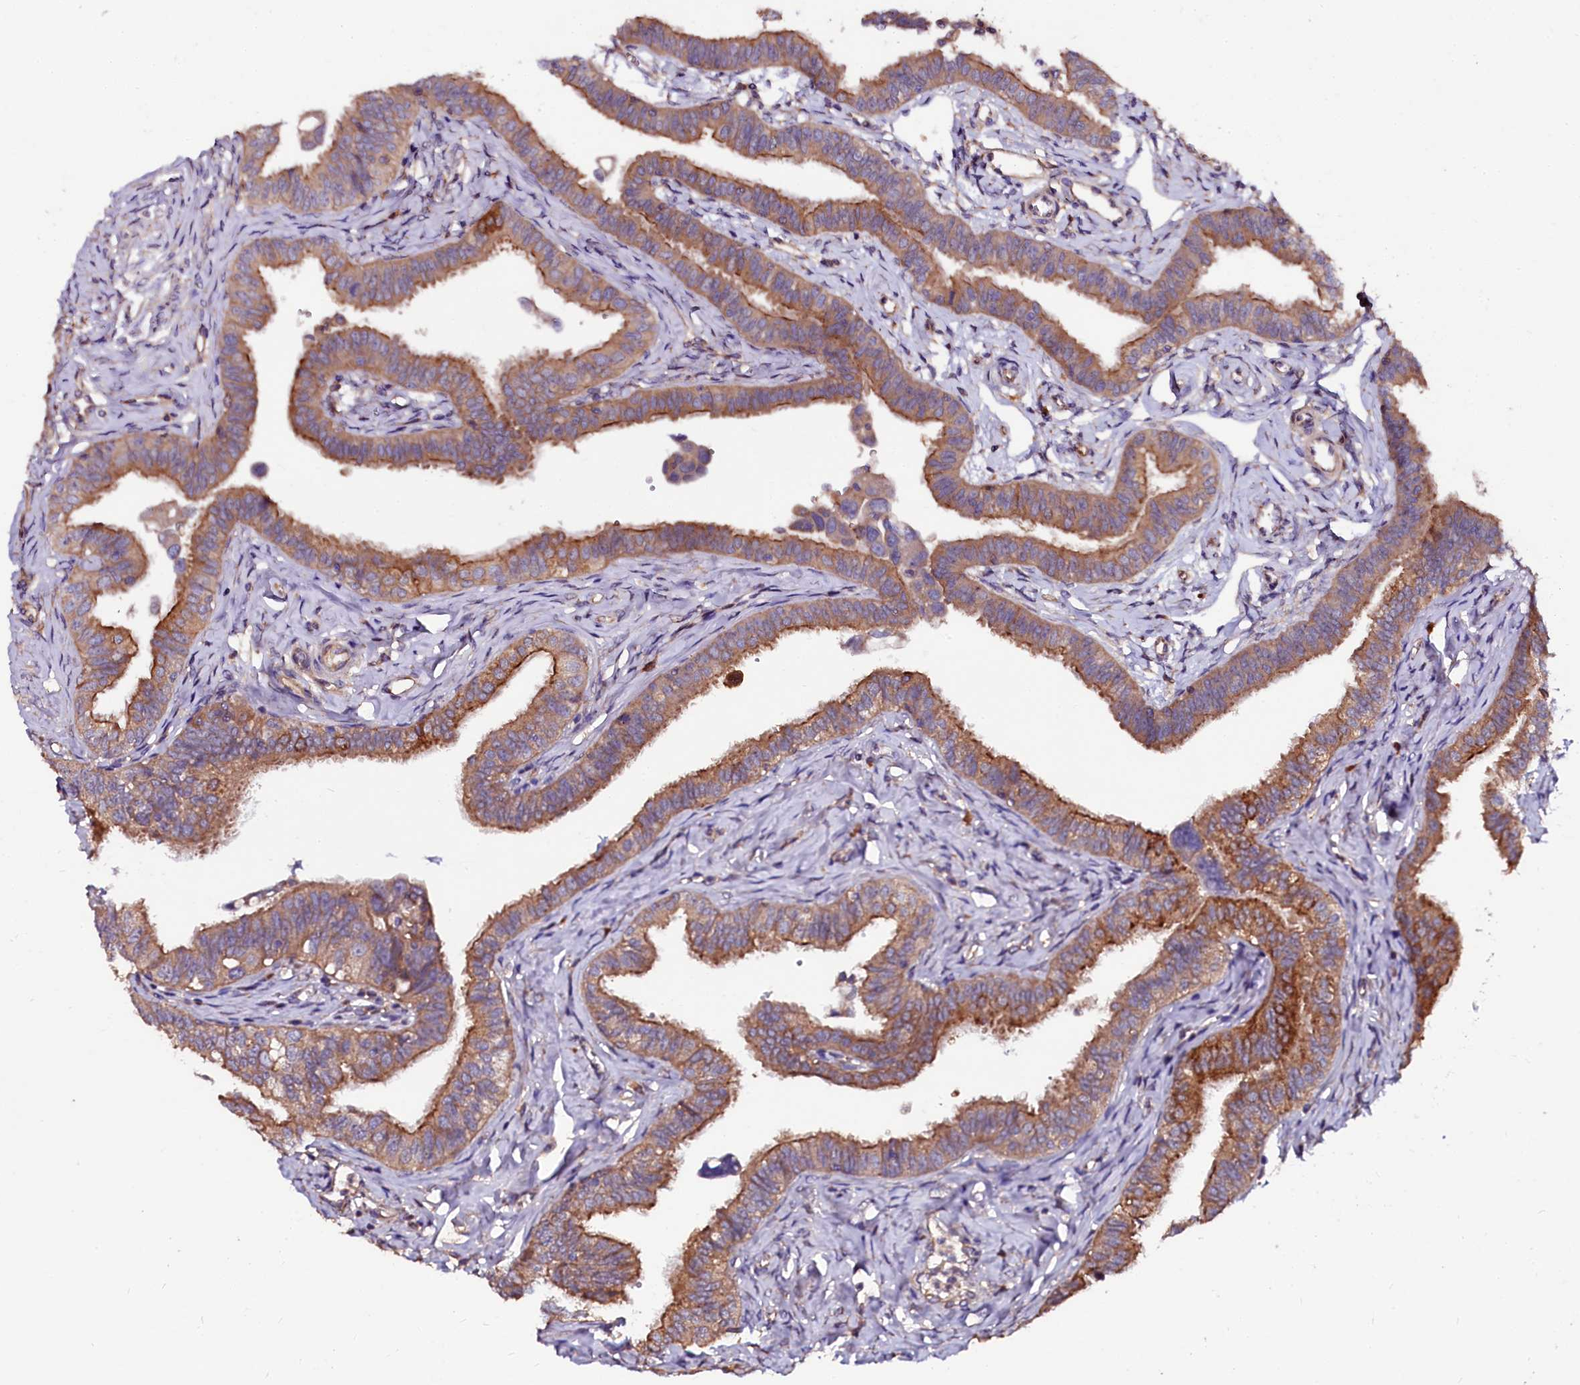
{"staining": {"intensity": "moderate", "quantity": ">75%", "location": "cytoplasmic/membranous"}, "tissue": "fallopian tube", "cell_type": "Glandular cells", "image_type": "normal", "snomed": [{"axis": "morphology", "description": "Normal tissue, NOS"}, {"axis": "morphology", "description": "Carcinoma, NOS"}, {"axis": "topography", "description": "Fallopian tube"}, {"axis": "topography", "description": "Ovary"}], "caption": "IHC of benign human fallopian tube displays medium levels of moderate cytoplasmic/membranous positivity in approximately >75% of glandular cells. (brown staining indicates protein expression, while blue staining denotes nuclei).", "gene": "APPL2", "patient": {"sex": "female", "age": 59}}